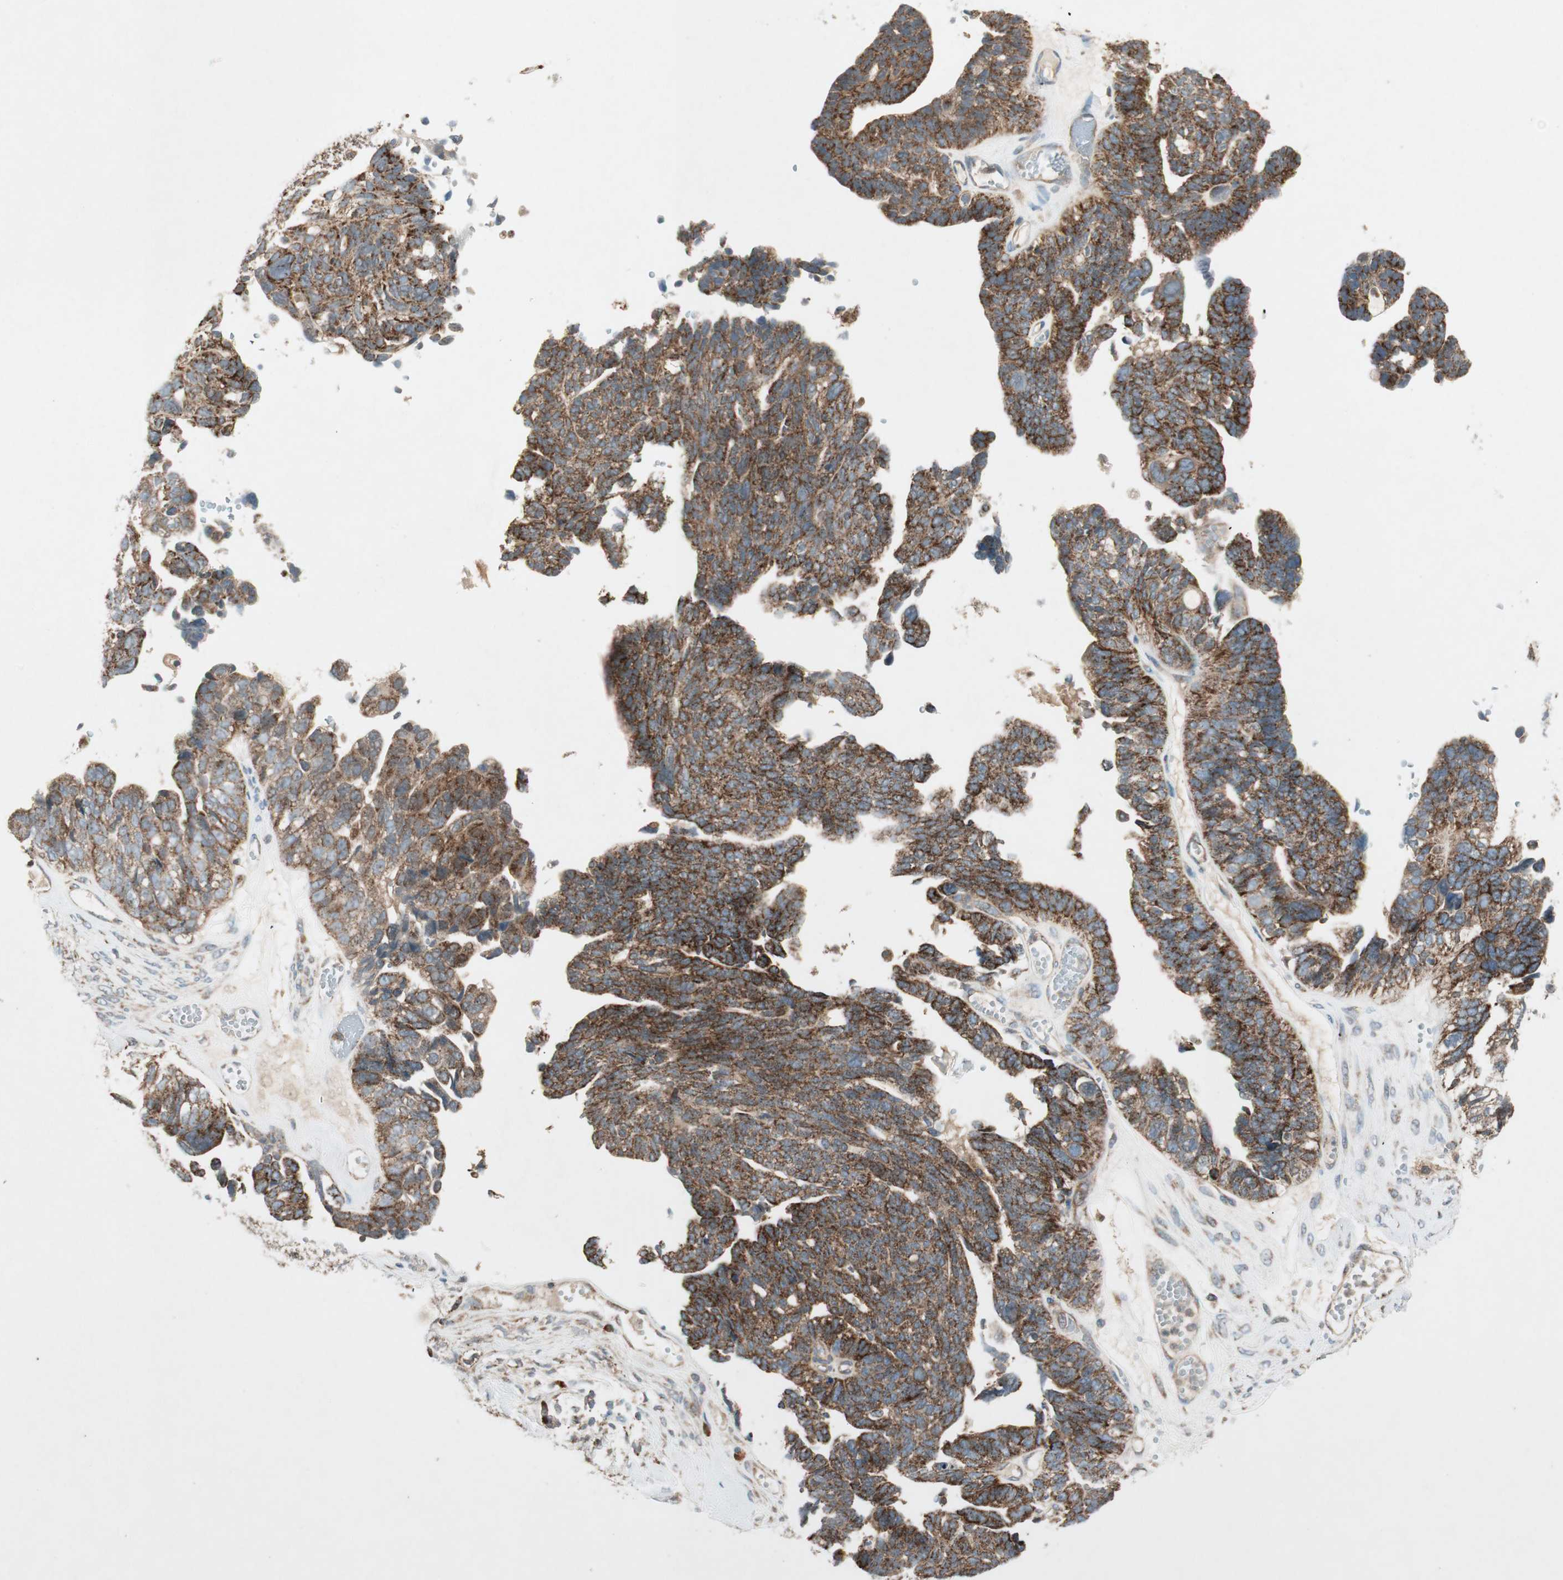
{"staining": {"intensity": "strong", "quantity": ">75%", "location": "cytoplasmic/membranous"}, "tissue": "ovarian cancer", "cell_type": "Tumor cells", "image_type": "cancer", "snomed": [{"axis": "morphology", "description": "Cystadenocarcinoma, serous, NOS"}, {"axis": "topography", "description": "Ovary"}], "caption": "Ovarian cancer stained with a brown dye shows strong cytoplasmic/membranous positive staining in about >75% of tumor cells.", "gene": "CHADL", "patient": {"sex": "female", "age": 79}}